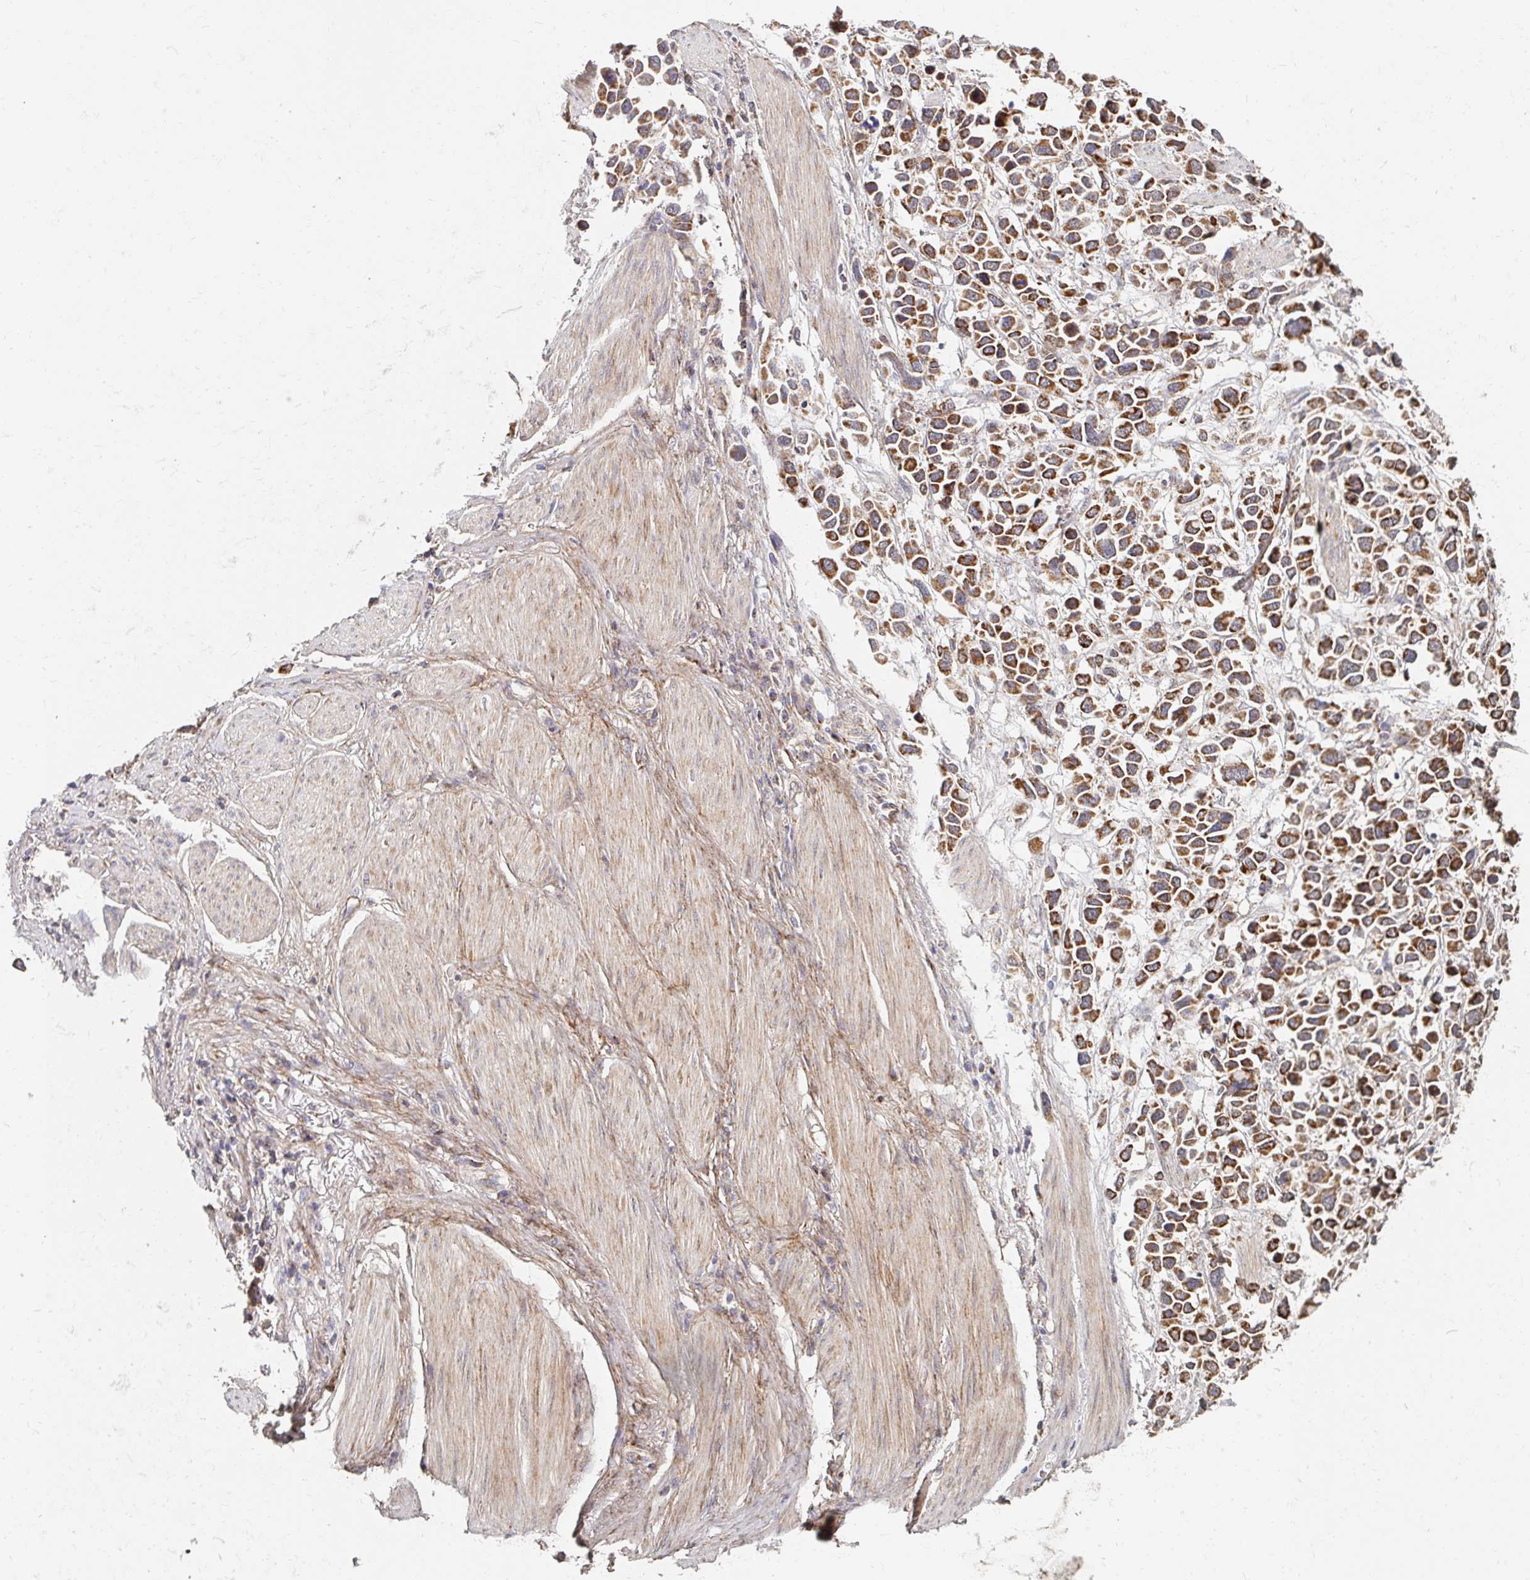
{"staining": {"intensity": "strong", "quantity": ">75%", "location": "cytoplasmic/membranous"}, "tissue": "stomach cancer", "cell_type": "Tumor cells", "image_type": "cancer", "snomed": [{"axis": "morphology", "description": "Adenocarcinoma, NOS"}, {"axis": "topography", "description": "Stomach"}], "caption": "Immunohistochemistry (IHC) (DAB) staining of stomach adenocarcinoma displays strong cytoplasmic/membranous protein expression in approximately >75% of tumor cells.", "gene": "MAVS", "patient": {"sex": "female", "age": 81}}